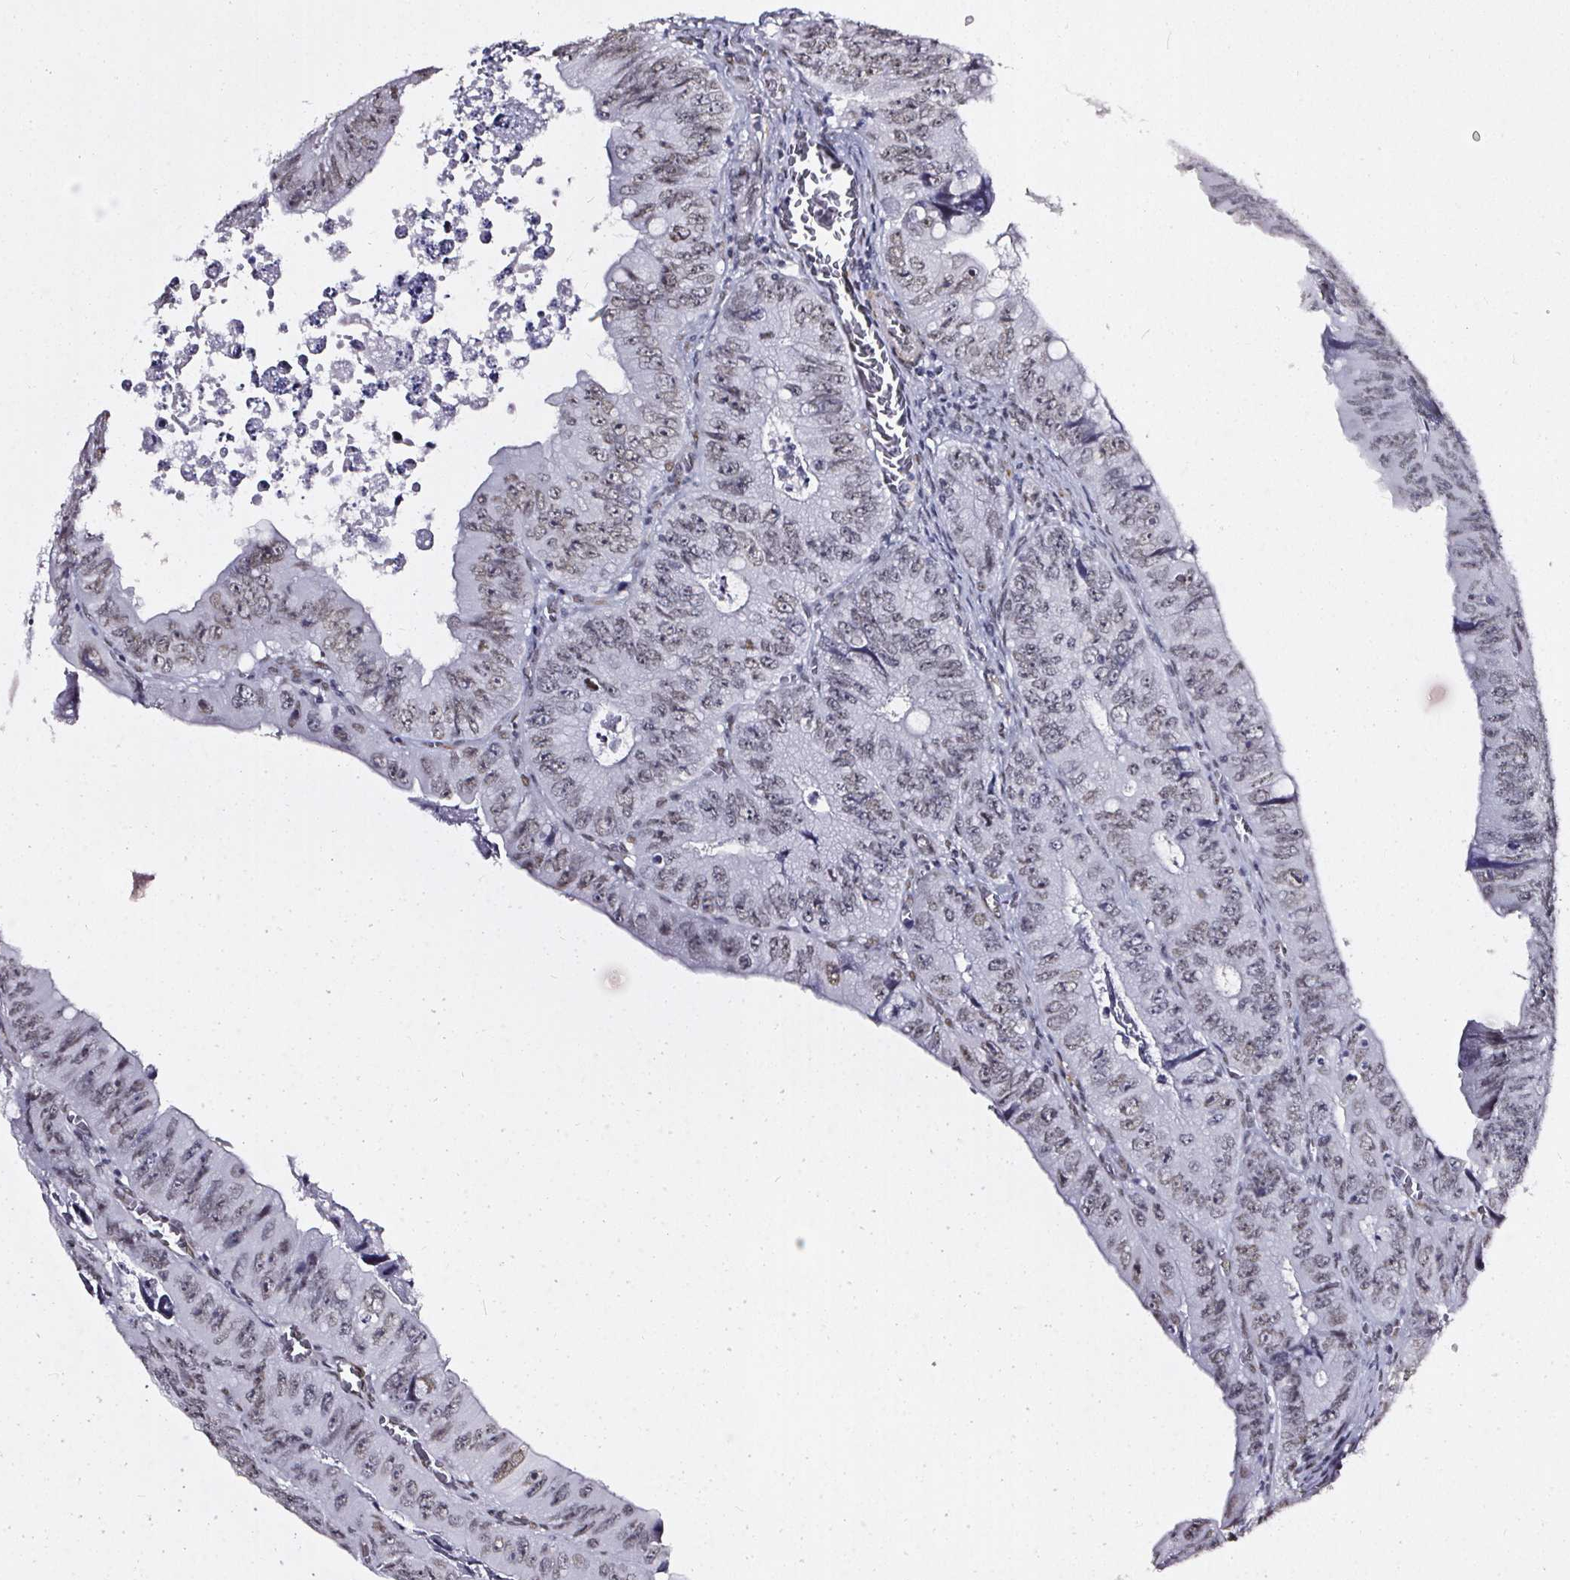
{"staining": {"intensity": "weak", "quantity": "<25%", "location": "nuclear"}, "tissue": "colorectal cancer", "cell_type": "Tumor cells", "image_type": "cancer", "snomed": [{"axis": "morphology", "description": "Adenocarcinoma, NOS"}, {"axis": "topography", "description": "Colon"}], "caption": "An image of colorectal adenocarcinoma stained for a protein exhibits no brown staining in tumor cells.", "gene": "GP6", "patient": {"sex": "female", "age": 84}}